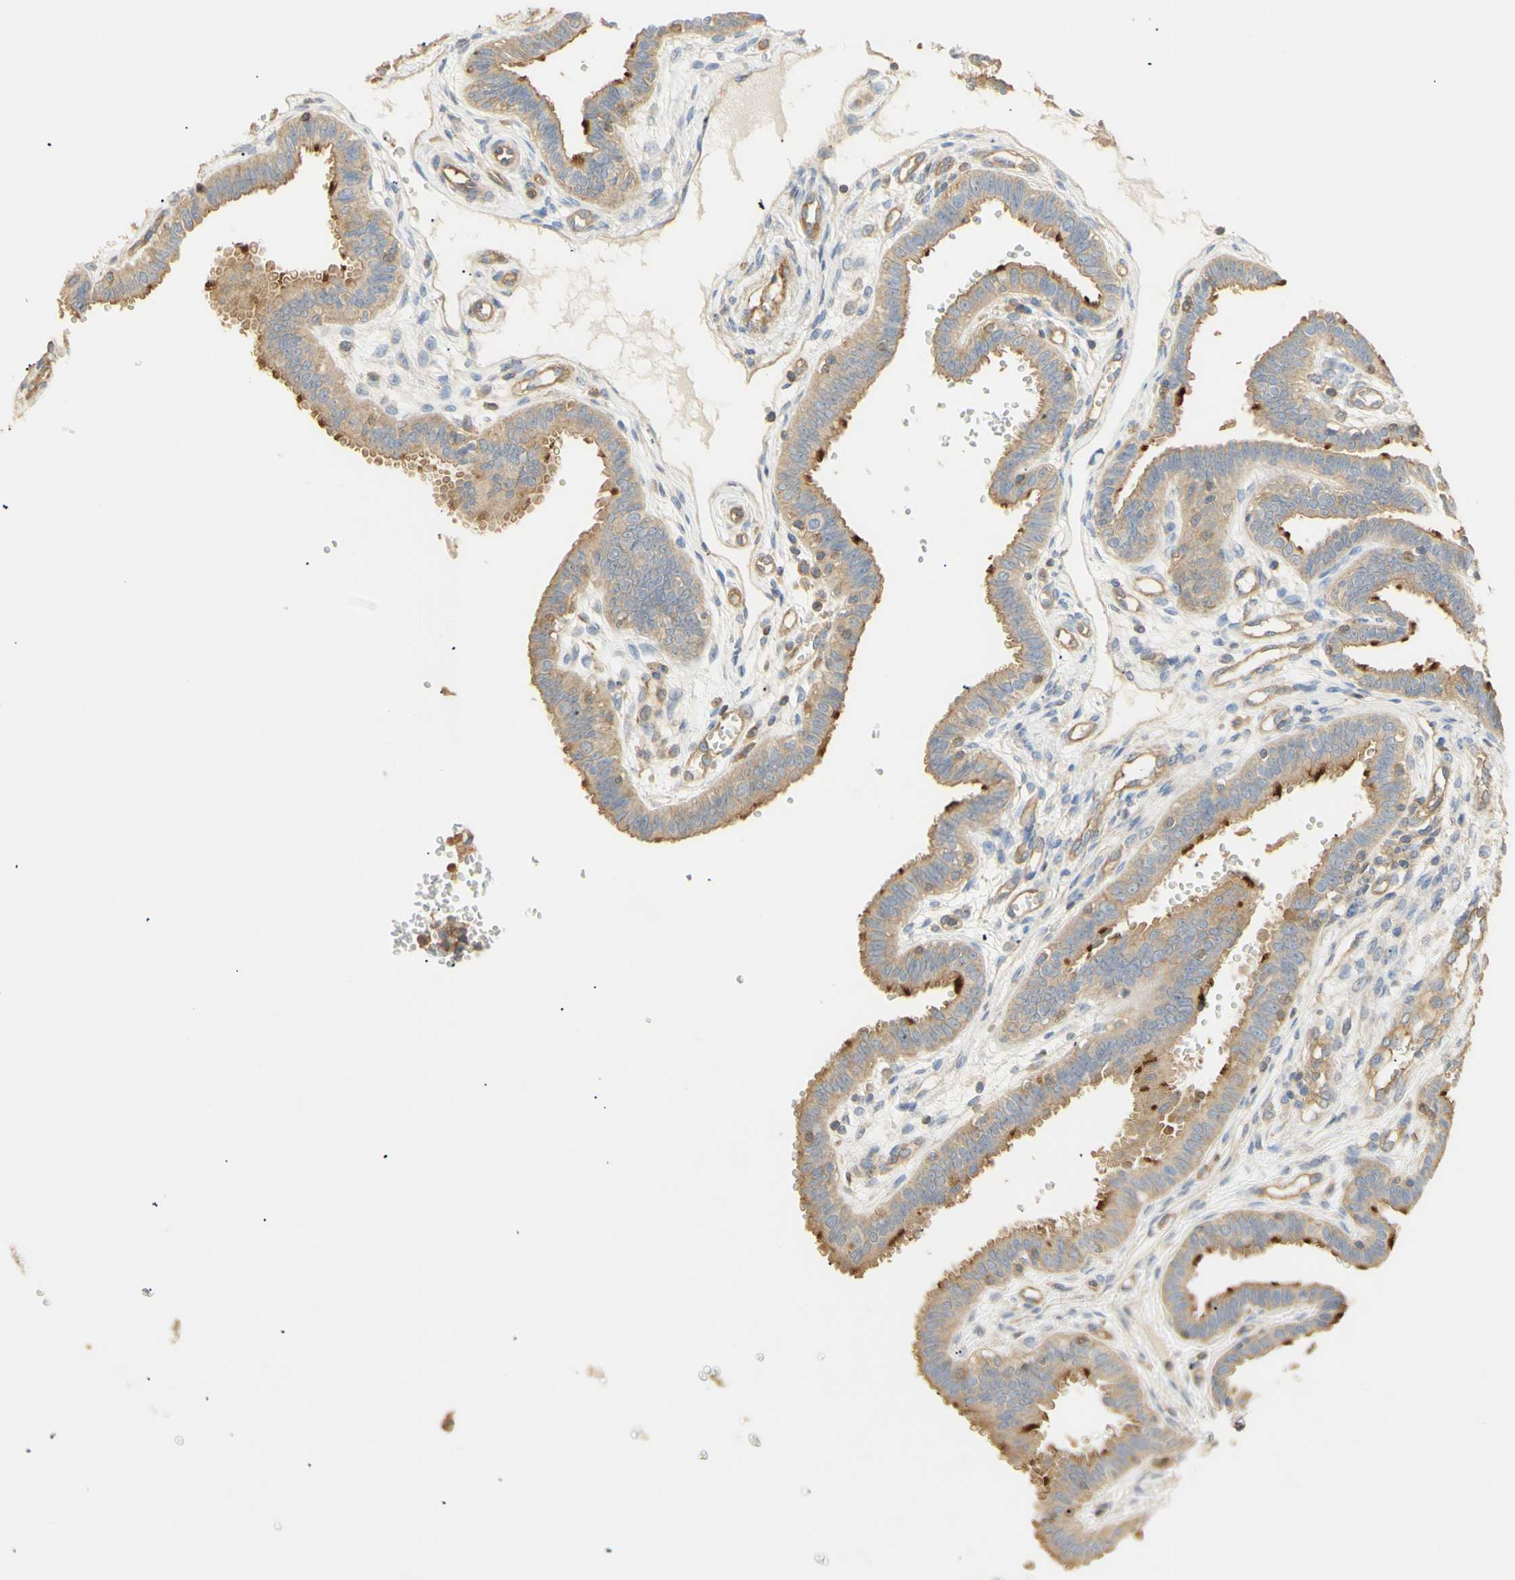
{"staining": {"intensity": "moderate", "quantity": ">75%", "location": "cytoplasmic/membranous"}, "tissue": "fallopian tube", "cell_type": "Glandular cells", "image_type": "normal", "snomed": [{"axis": "morphology", "description": "Normal tissue, NOS"}, {"axis": "topography", "description": "Fallopian tube"}], "caption": "About >75% of glandular cells in unremarkable human fallopian tube demonstrate moderate cytoplasmic/membranous protein positivity as visualized by brown immunohistochemical staining.", "gene": "KCNE4", "patient": {"sex": "female", "age": 32}}